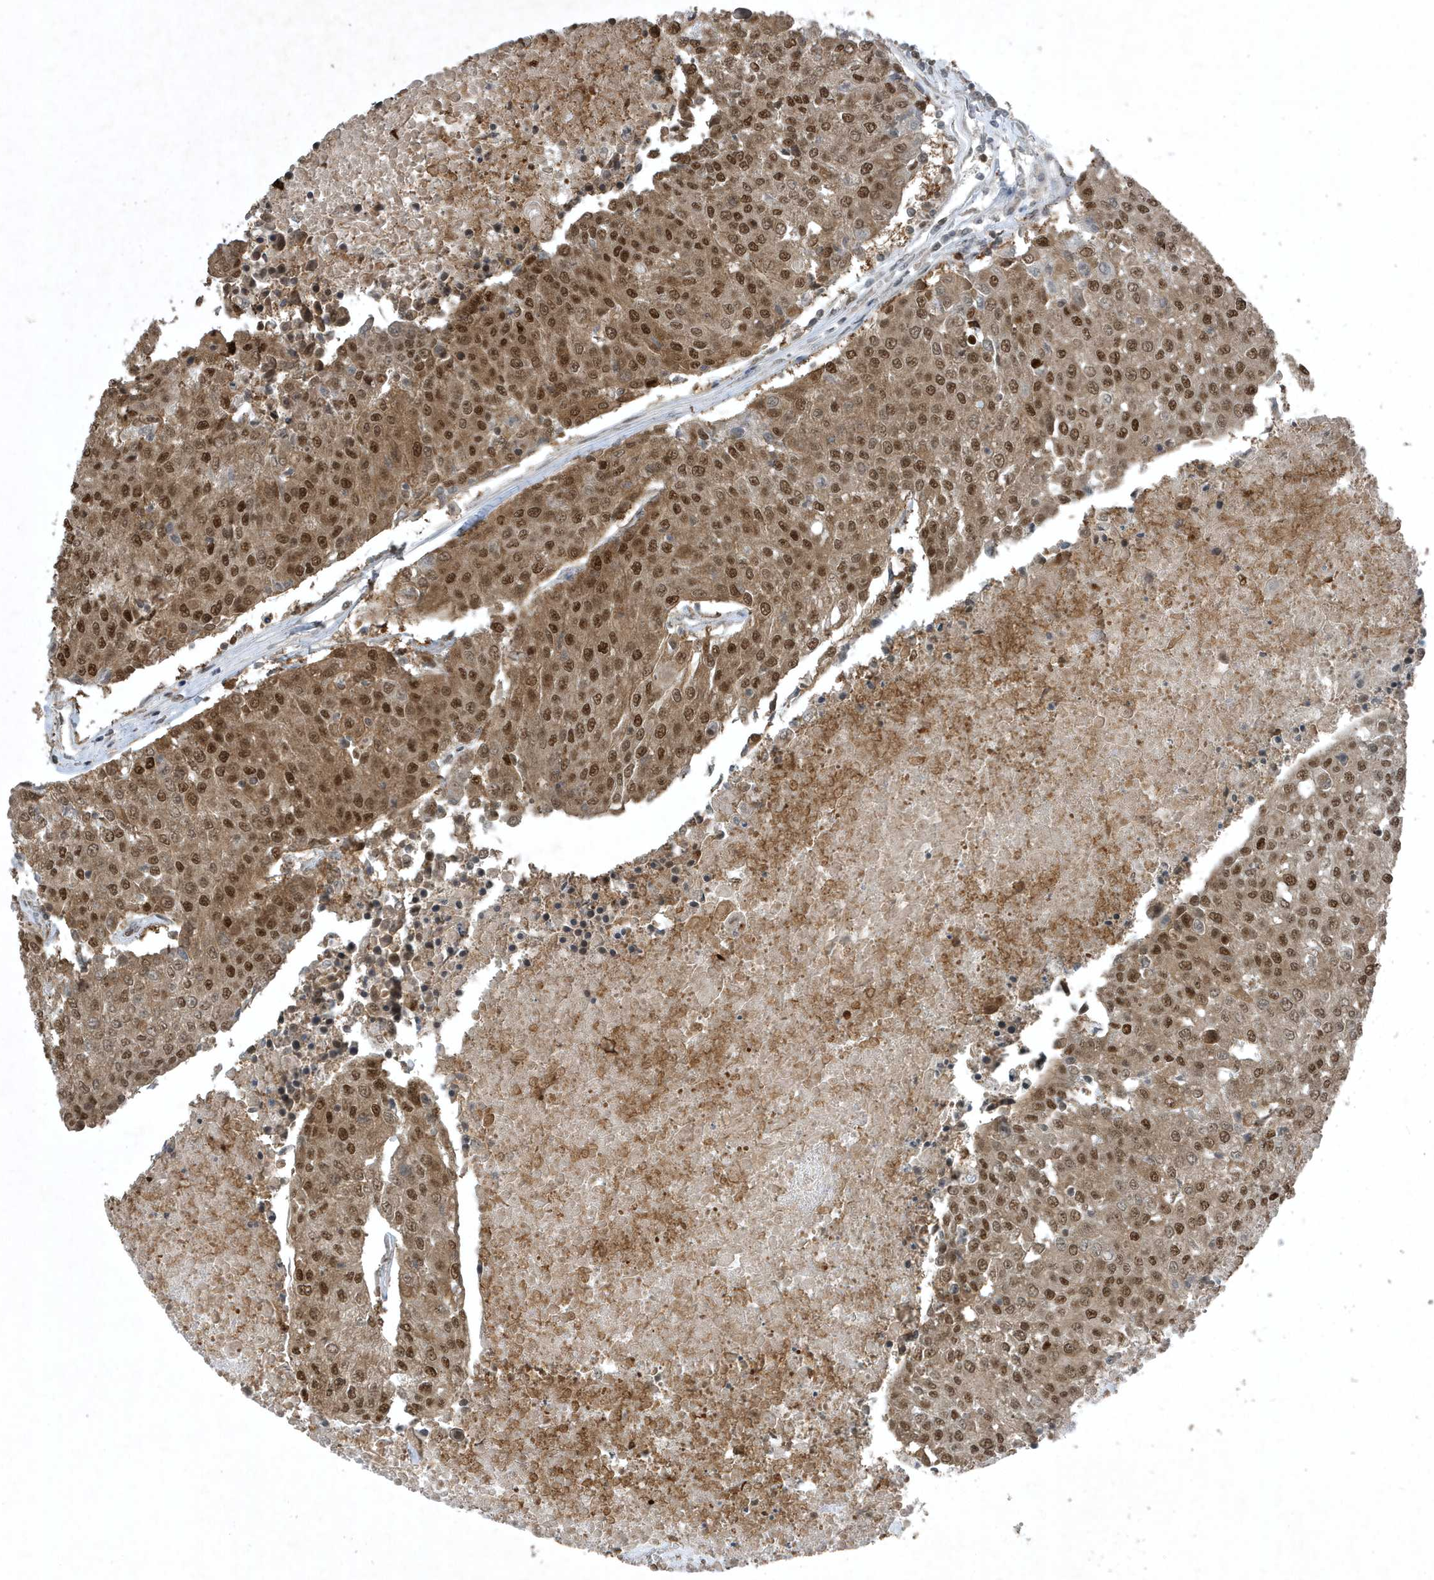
{"staining": {"intensity": "moderate", "quantity": ">75%", "location": "cytoplasmic/membranous,nuclear"}, "tissue": "urothelial cancer", "cell_type": "Tumor cells", "image_type": "cancer", "snomed": [{"axis": "morphology", "description": "Urothelial carcinoma, High grade"}, {"axis": "topography", "description": "Urinary bladder"}], "caption": "Protein expression analysis of human urothelial cancer reveals moderate cytoplasmic/membranous and nuclear expression in approximately >75% of tumor cells.", "gene": "HSPA1A", "patient": {"sex": "female", "age": 85}}